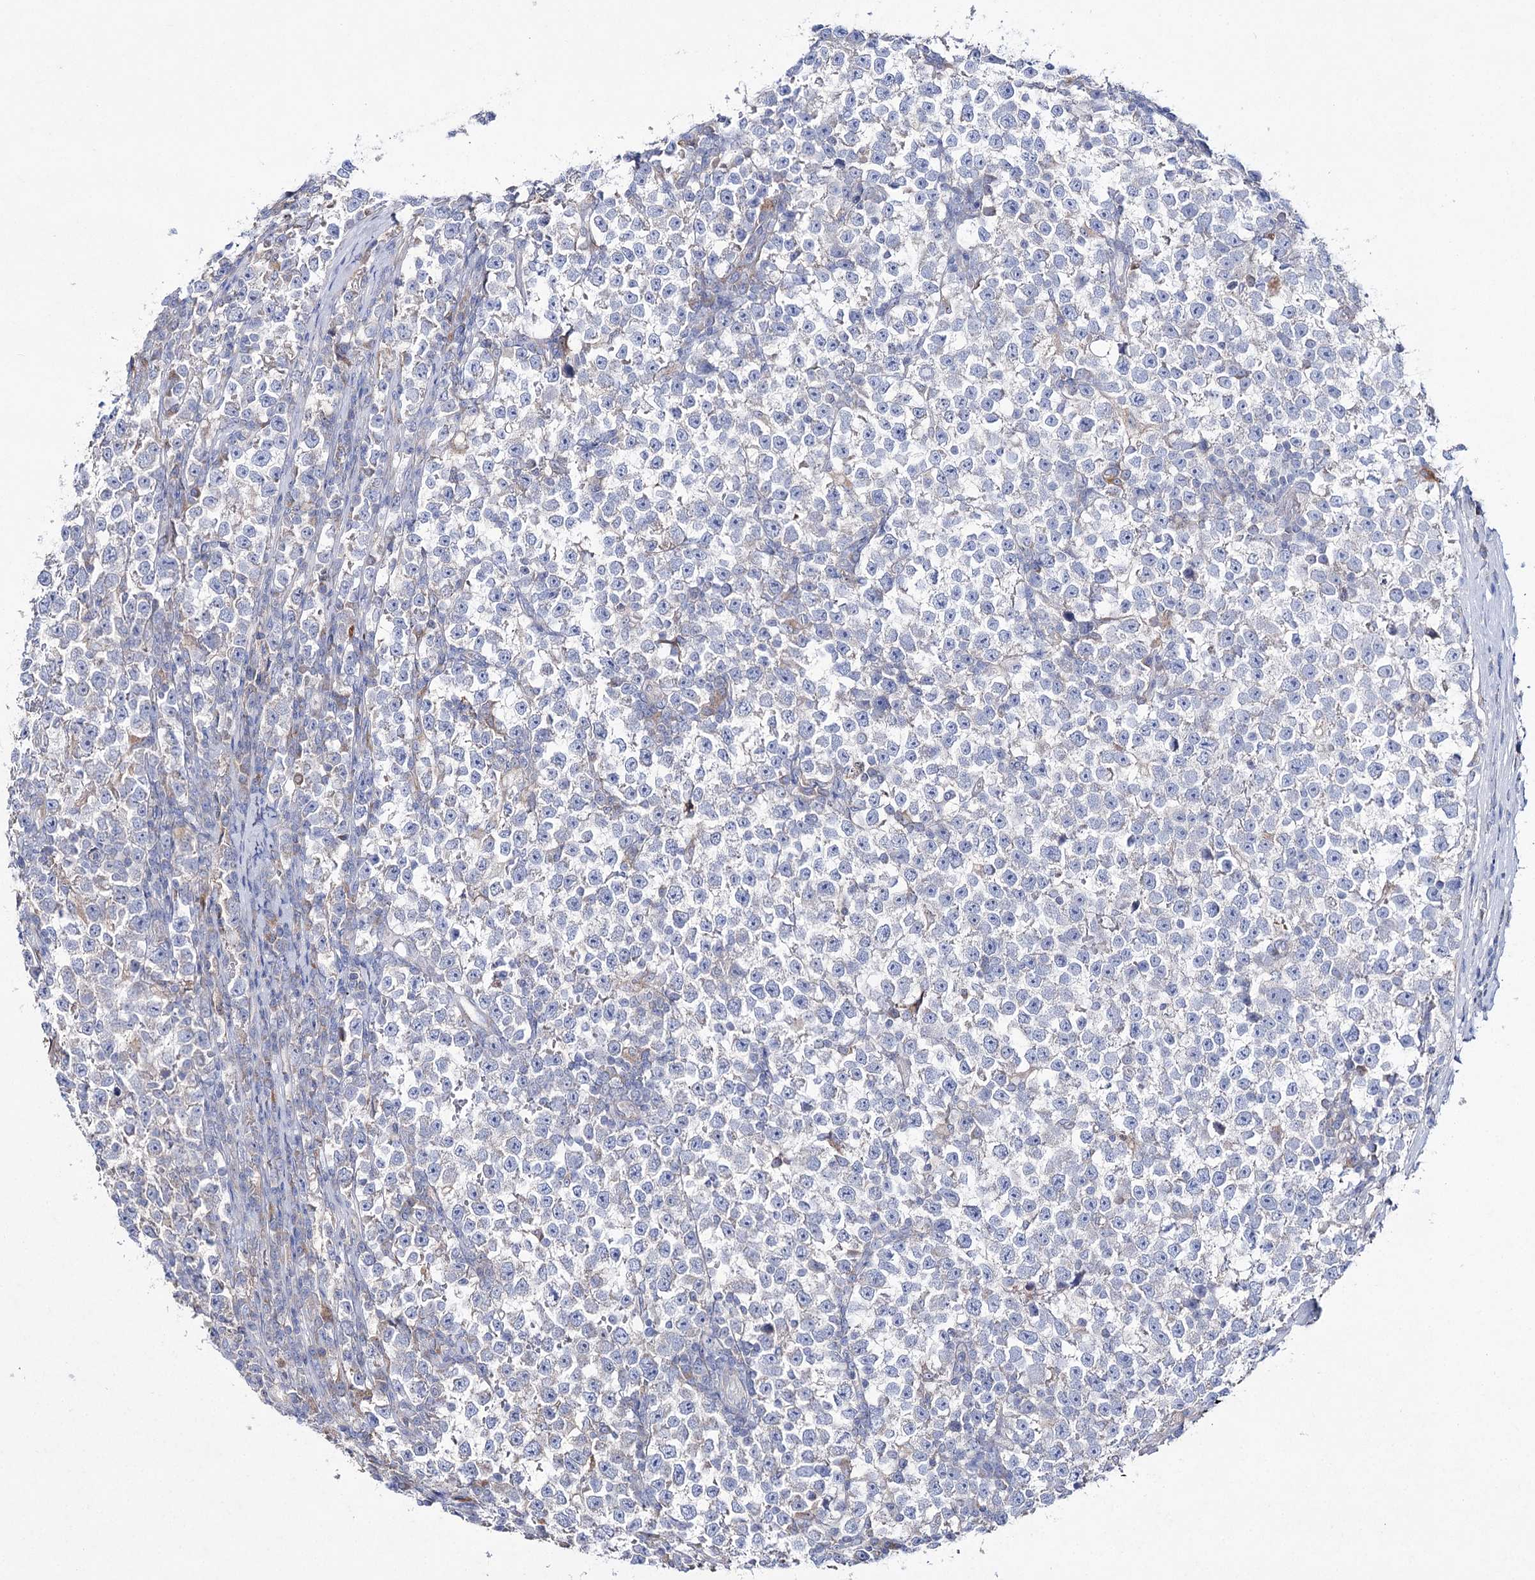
{"staining": {"intensity": "negative", "quantity": "none", "location": "none"}, "tissue": "testis cancer", "cell_type": "Tumor cells", "image_type": "cancer", "snomed": [{"axis": "morphology", "description": "Normal tissue, NOS"}, {"axis": "morphology", "description": "Seminoma, NOS"}, {"axis": "topography", "description": "Testis"}], "caption": "This is an IHC histopathology image of testis cancer. There is no expression in tumor cells.", "gene": "NAGLU", "patient": {"sex": "male", "age": 43}}